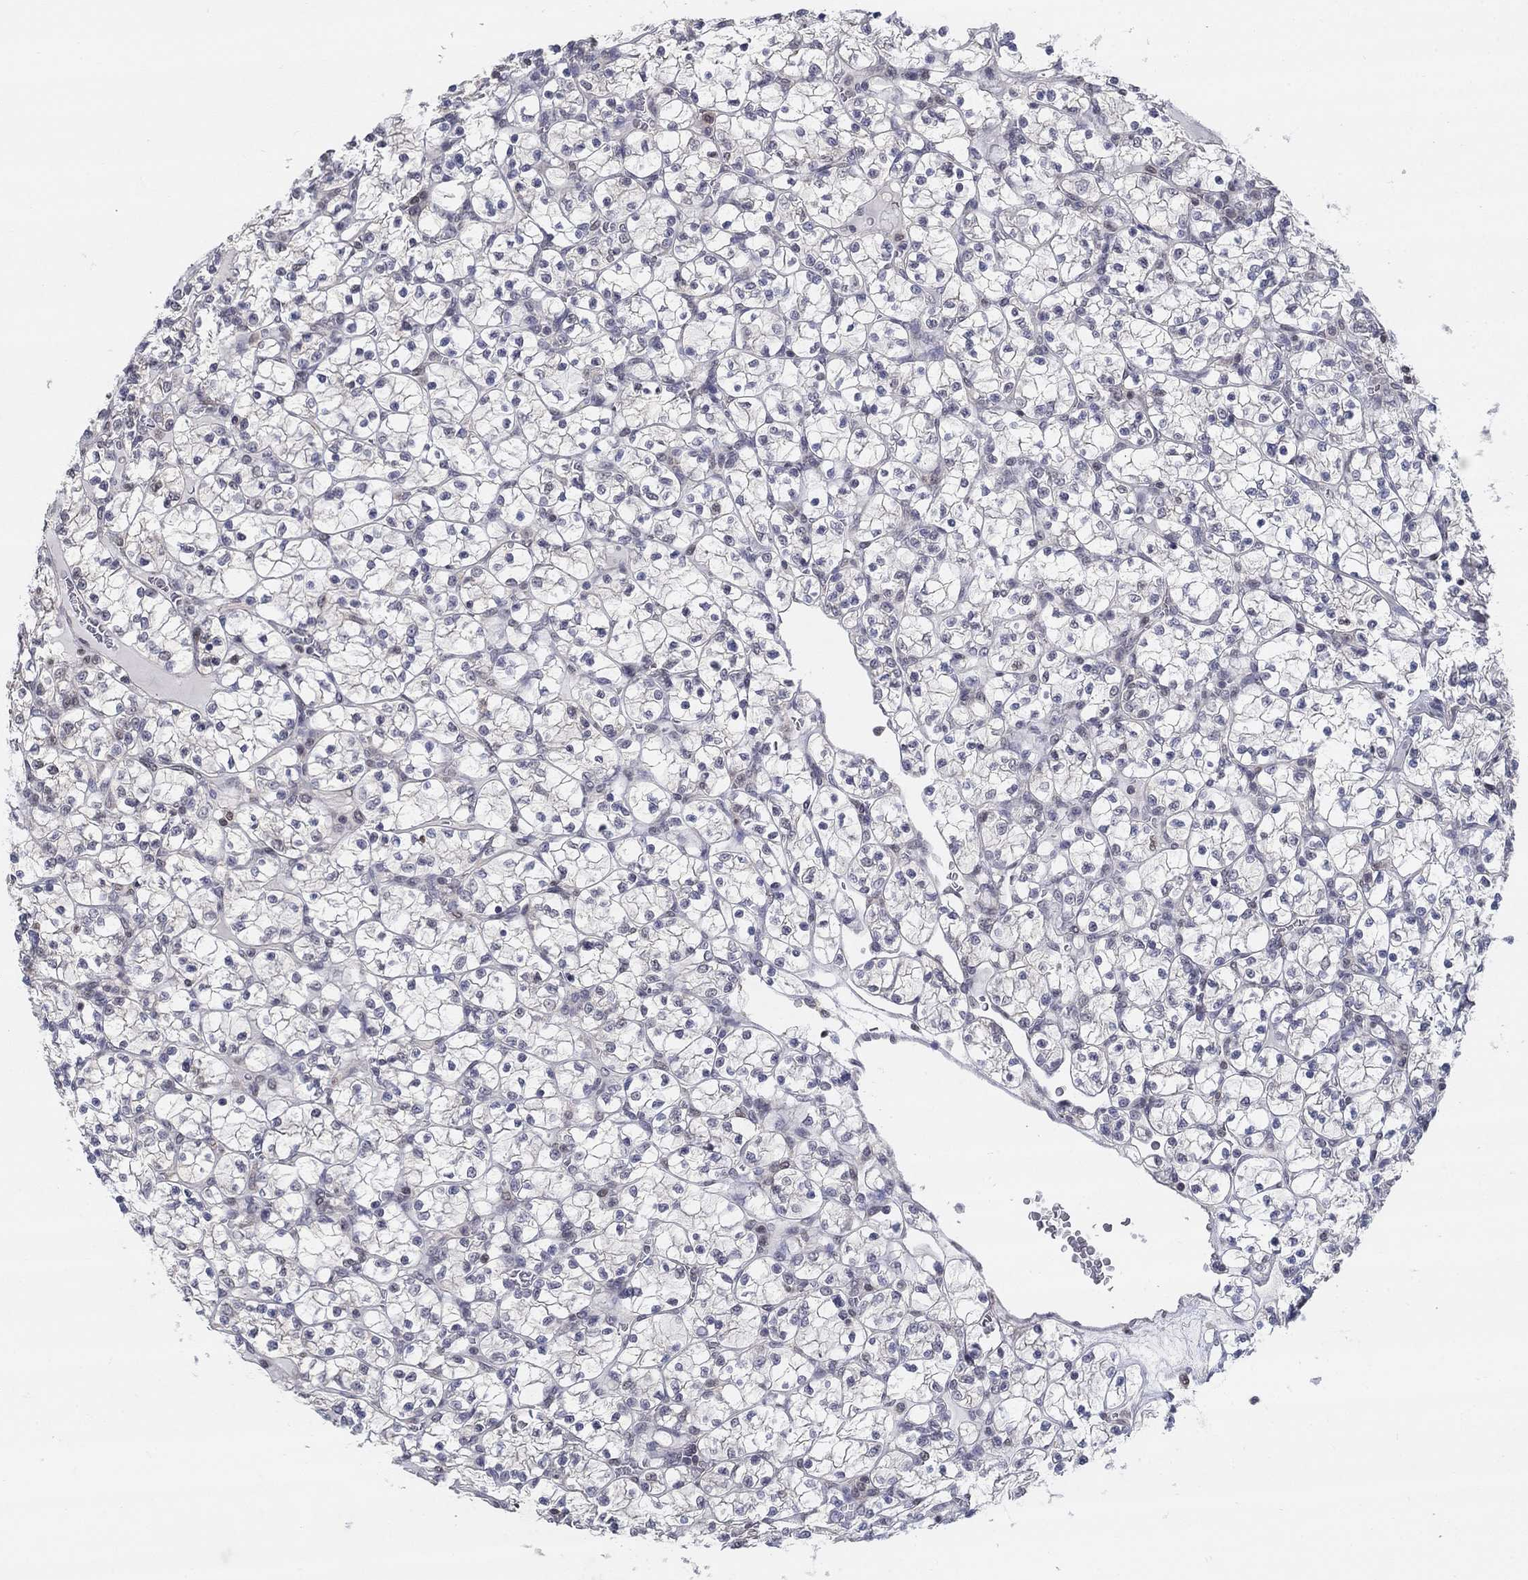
{"staining": {"intensity": "negative", "quantity": "none", "location": "none"}, "tissue": "renal cancer", "cell_type": "Tumor cells", "image_type": "cancer", "snomed": [{"axis": "morphology", "description": "Adenocarcinoma, NOS"}, {"axis": "topography", "description": "Kidney"}], "caption": "IHC photomicrograph of human adenocarcinoma (renal) stained for a protein (brown), which displays no positivity in tumor cells.", "gene": "CENPE", "patient": {"sex": "female", "age": 89}}